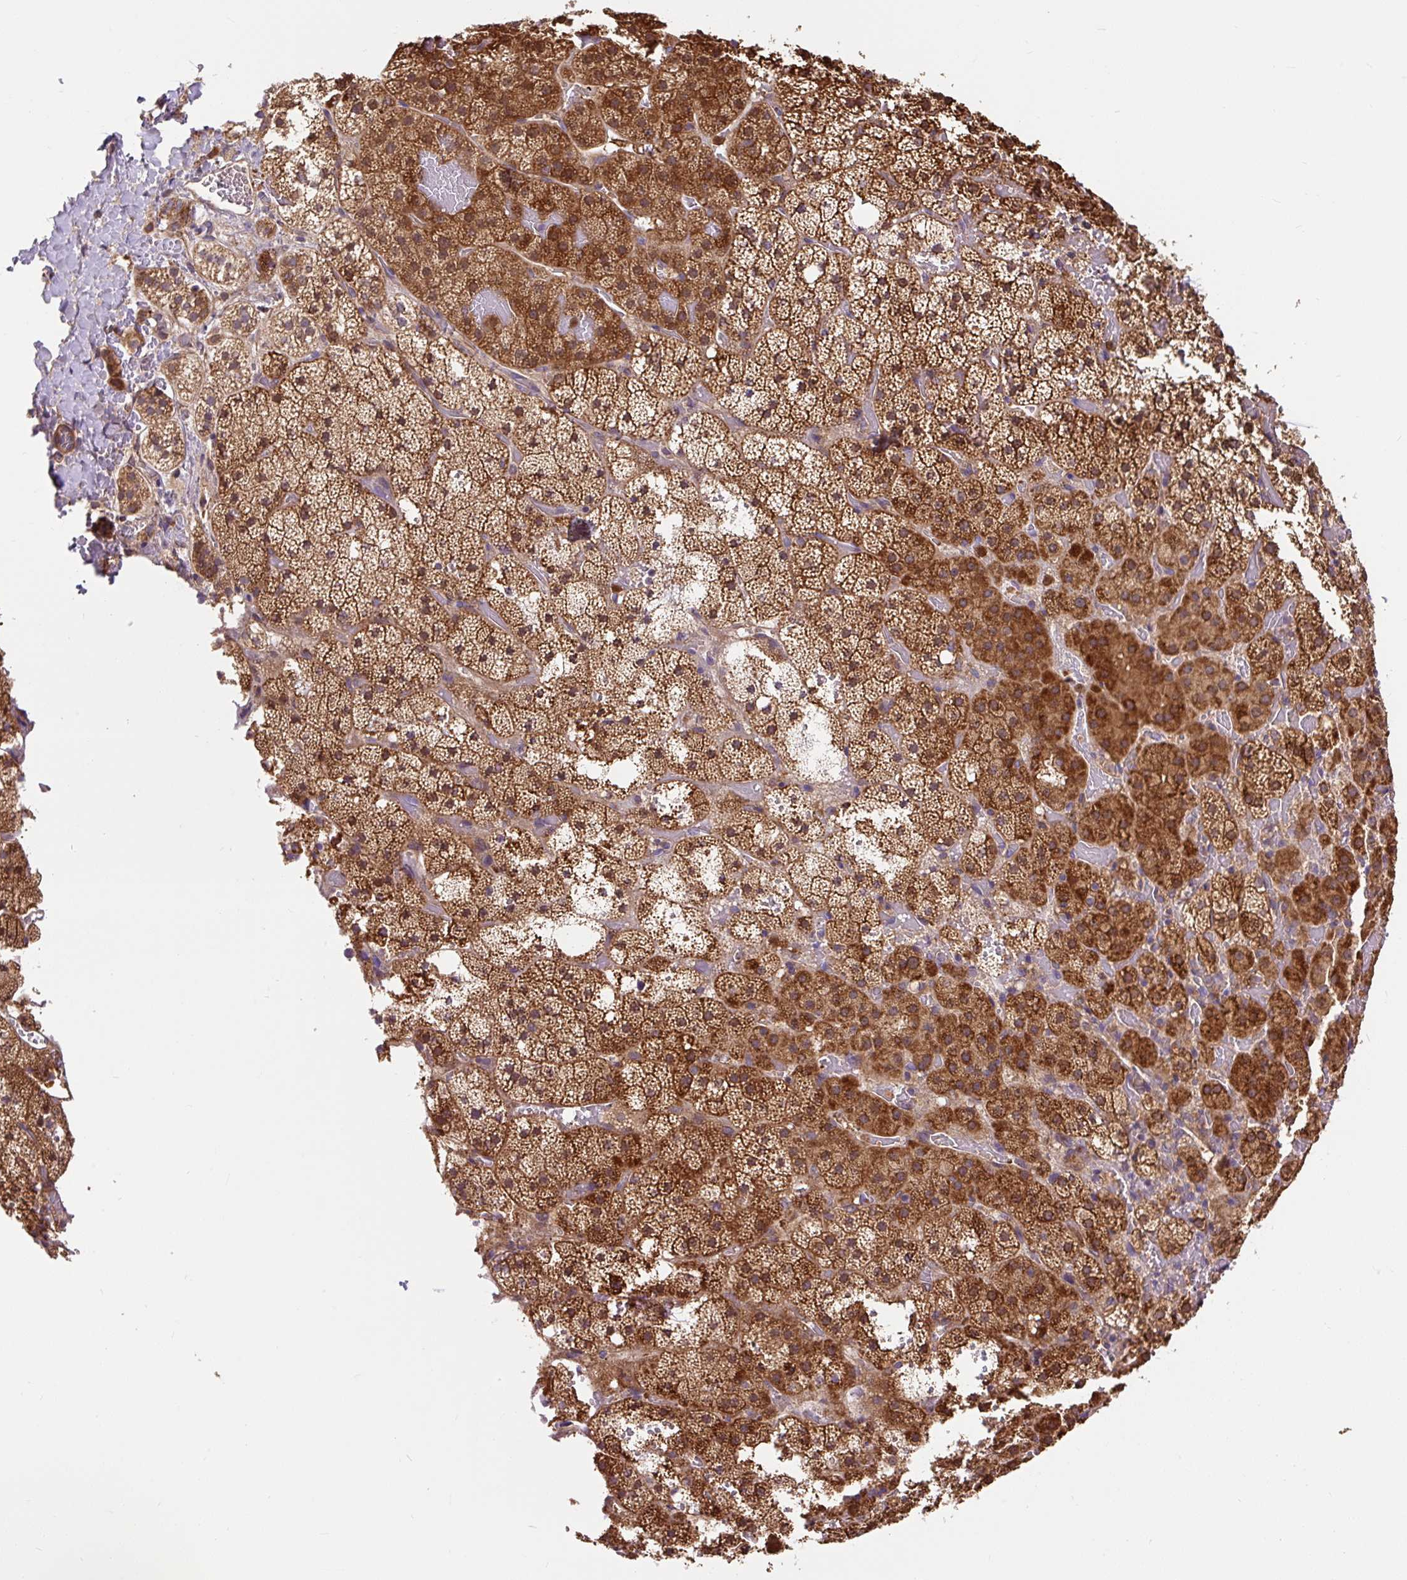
{"staining": {"intensity": "strong", "quantity": ">75%", "location": "cytoplasmic/membranous"}, "tissue": "adrenal gland", "cell_type": "Glandular cells", "image_type": "normal", "snomed": [{"axis": "morphology", "description": "Normal tissue, NOS"}, {"axis": "topography", "description": "Adrenal gland"}], "caption": "Glandular cells reveal high levels of strong cytoplasmic/membranous staining in about >75% of cells in normal adrenal gland. (Stains: DAB (3,3'-diaminobenzidine) in brown, nuclei in blue, Microscopy: brightfield microscopy at high magnification).", "gene": "TRIAP1", "patient": {"sex": "male", "age": 53}}